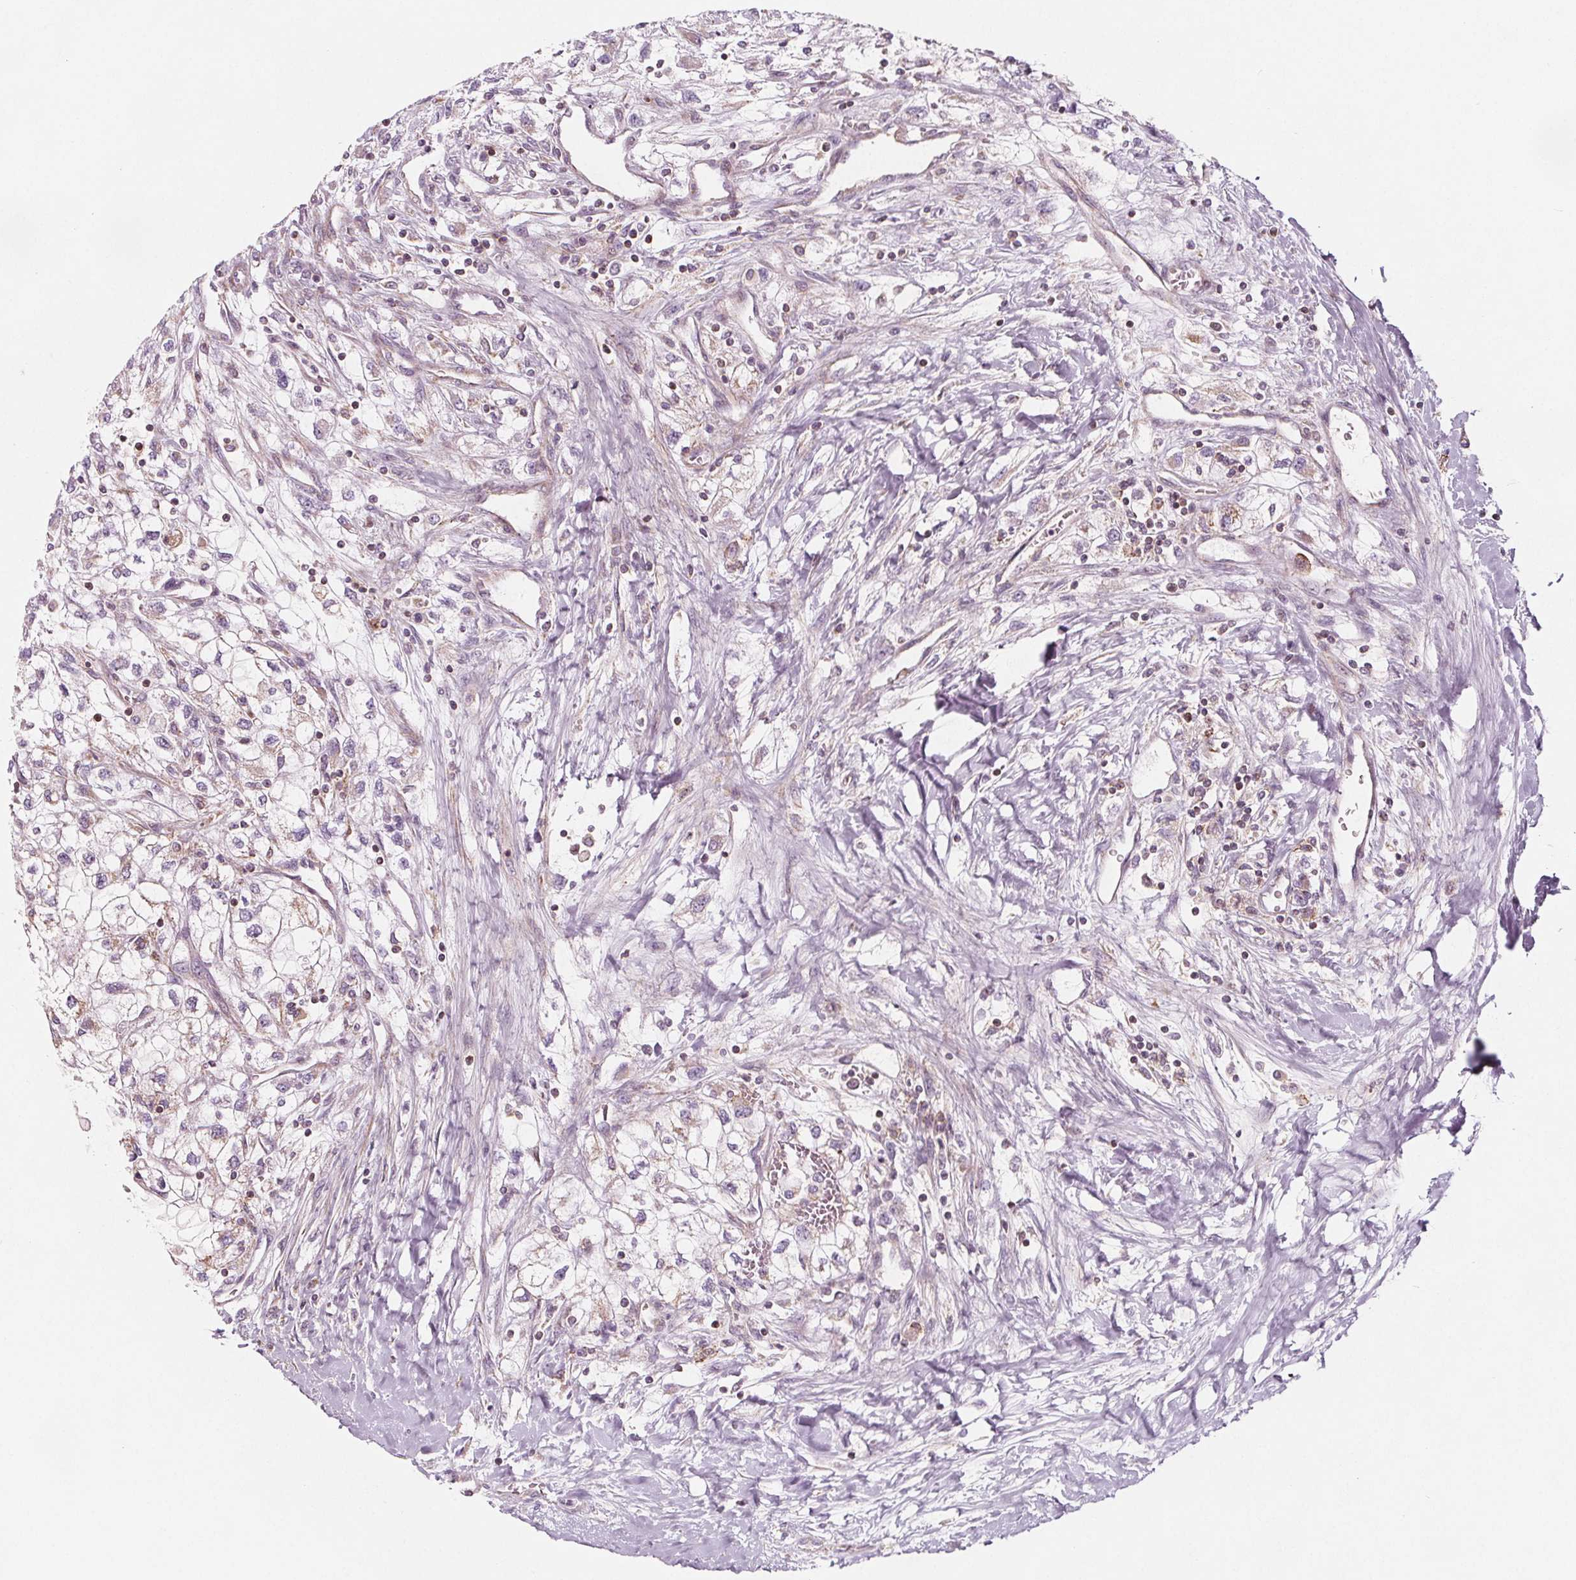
{"staining": {"intensity": "negative", "quantity": "none", "location": "none"}, "tissue": "renal cancer", "cell_type": "Tumor cells", "image_type": "cancer", "snomed": [{"axis": "morphology", "description": "Adenocarcinoma, NOS"}, {"axis": "topography", "description": "Kidney"}], "caption": "Tumor cells are negative for brown protein staining in adenocarcinoma (renal).", "gene": "ADAM33", "patient": {"sex": "male", "age": 59}}